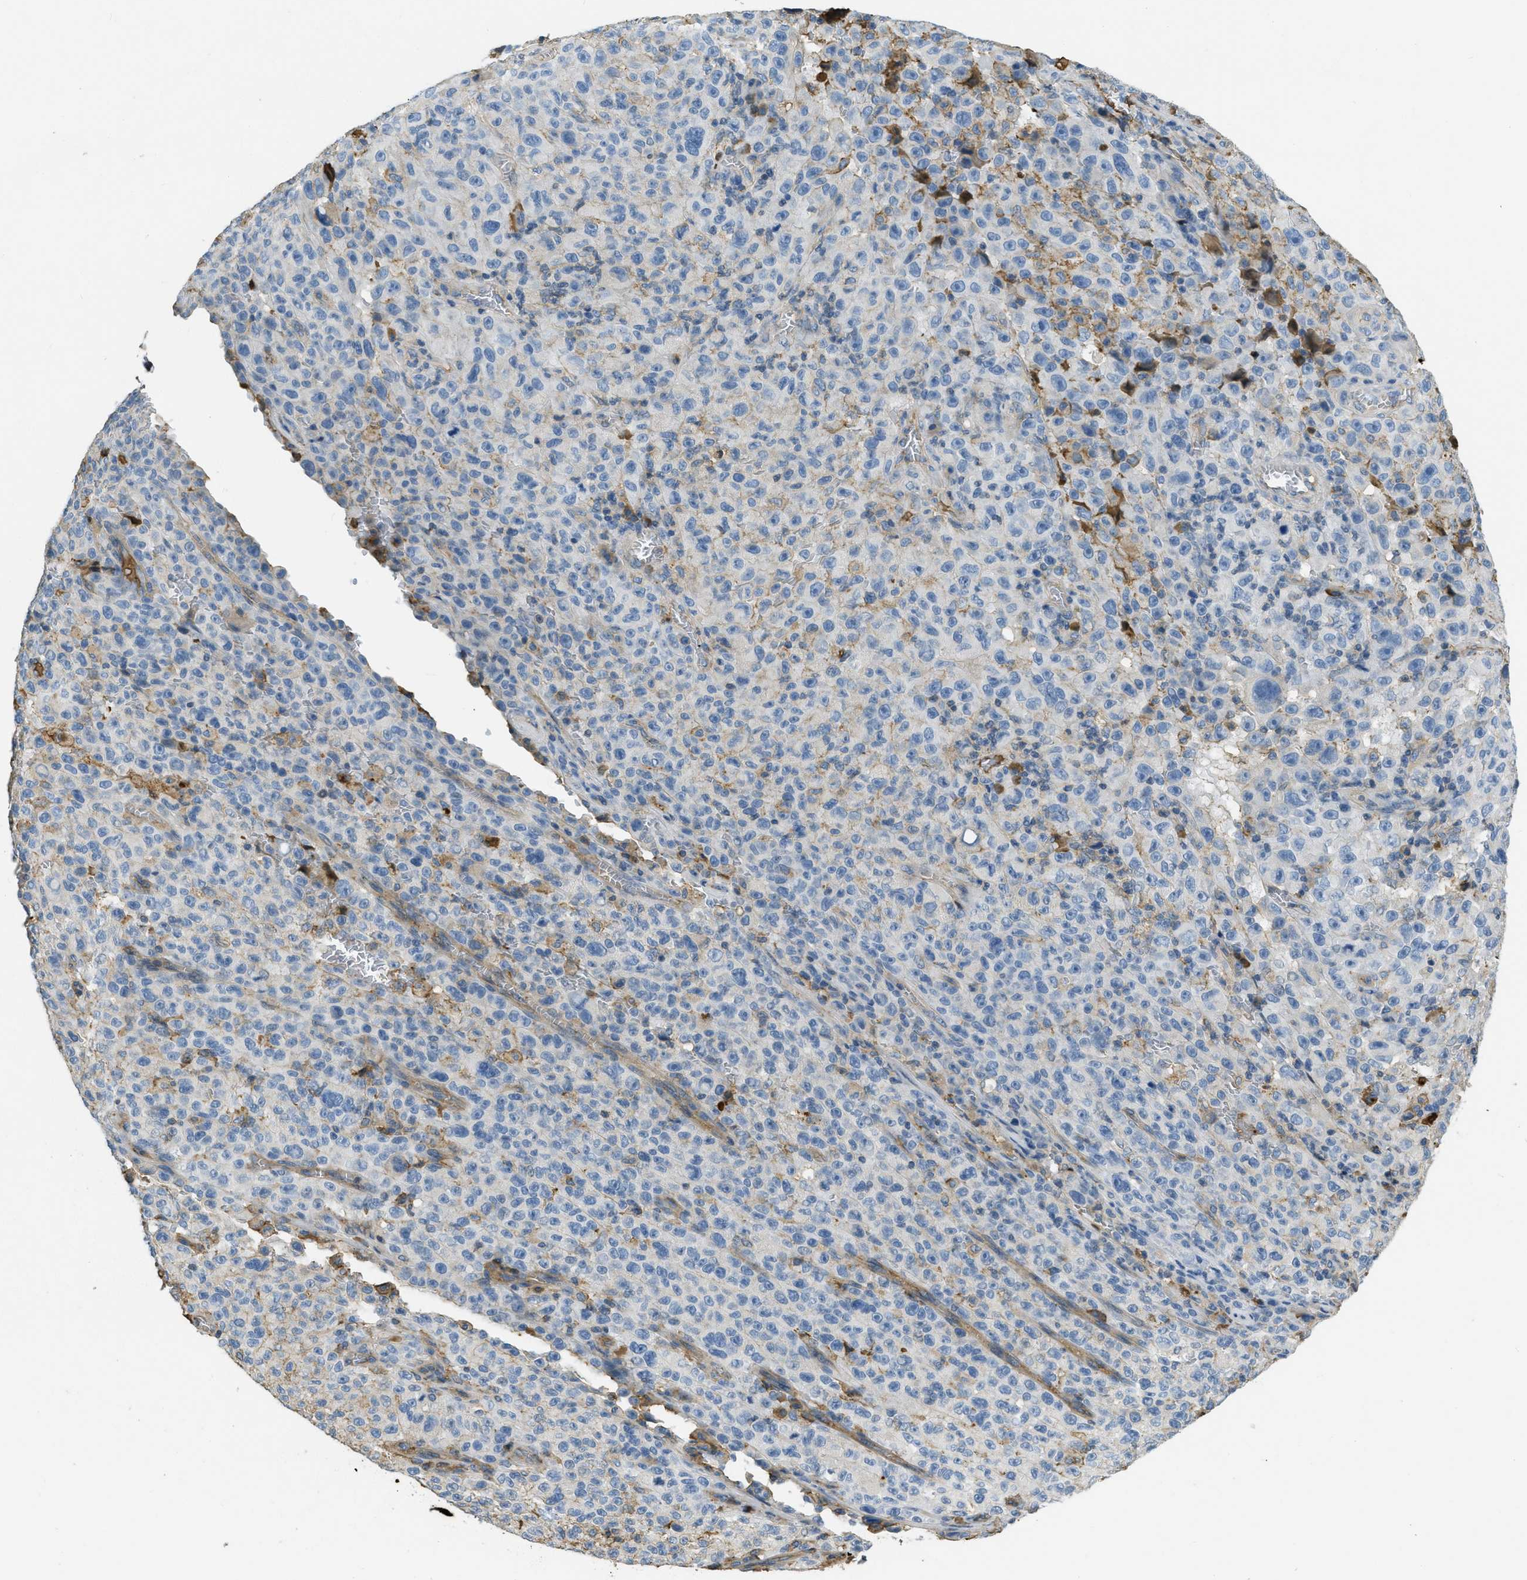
{"staining": {"intensity": "negative", "quantity": "none", "location": "none"}, "tissue": "melanoma", "cell_type": "Tumor cells", "image_type": "cancer", "snomed": [{"axis": "morphology", "description": "Malignant melanoma, NOS"}, {"axis": "topography", "description": "Skin"}], "caption": "The immunohistochemistry image has no significant staining in tumor cells of melanoma tissue.", "gene": "PRTN3", "patient": {"sex": "female", "age": 82}}